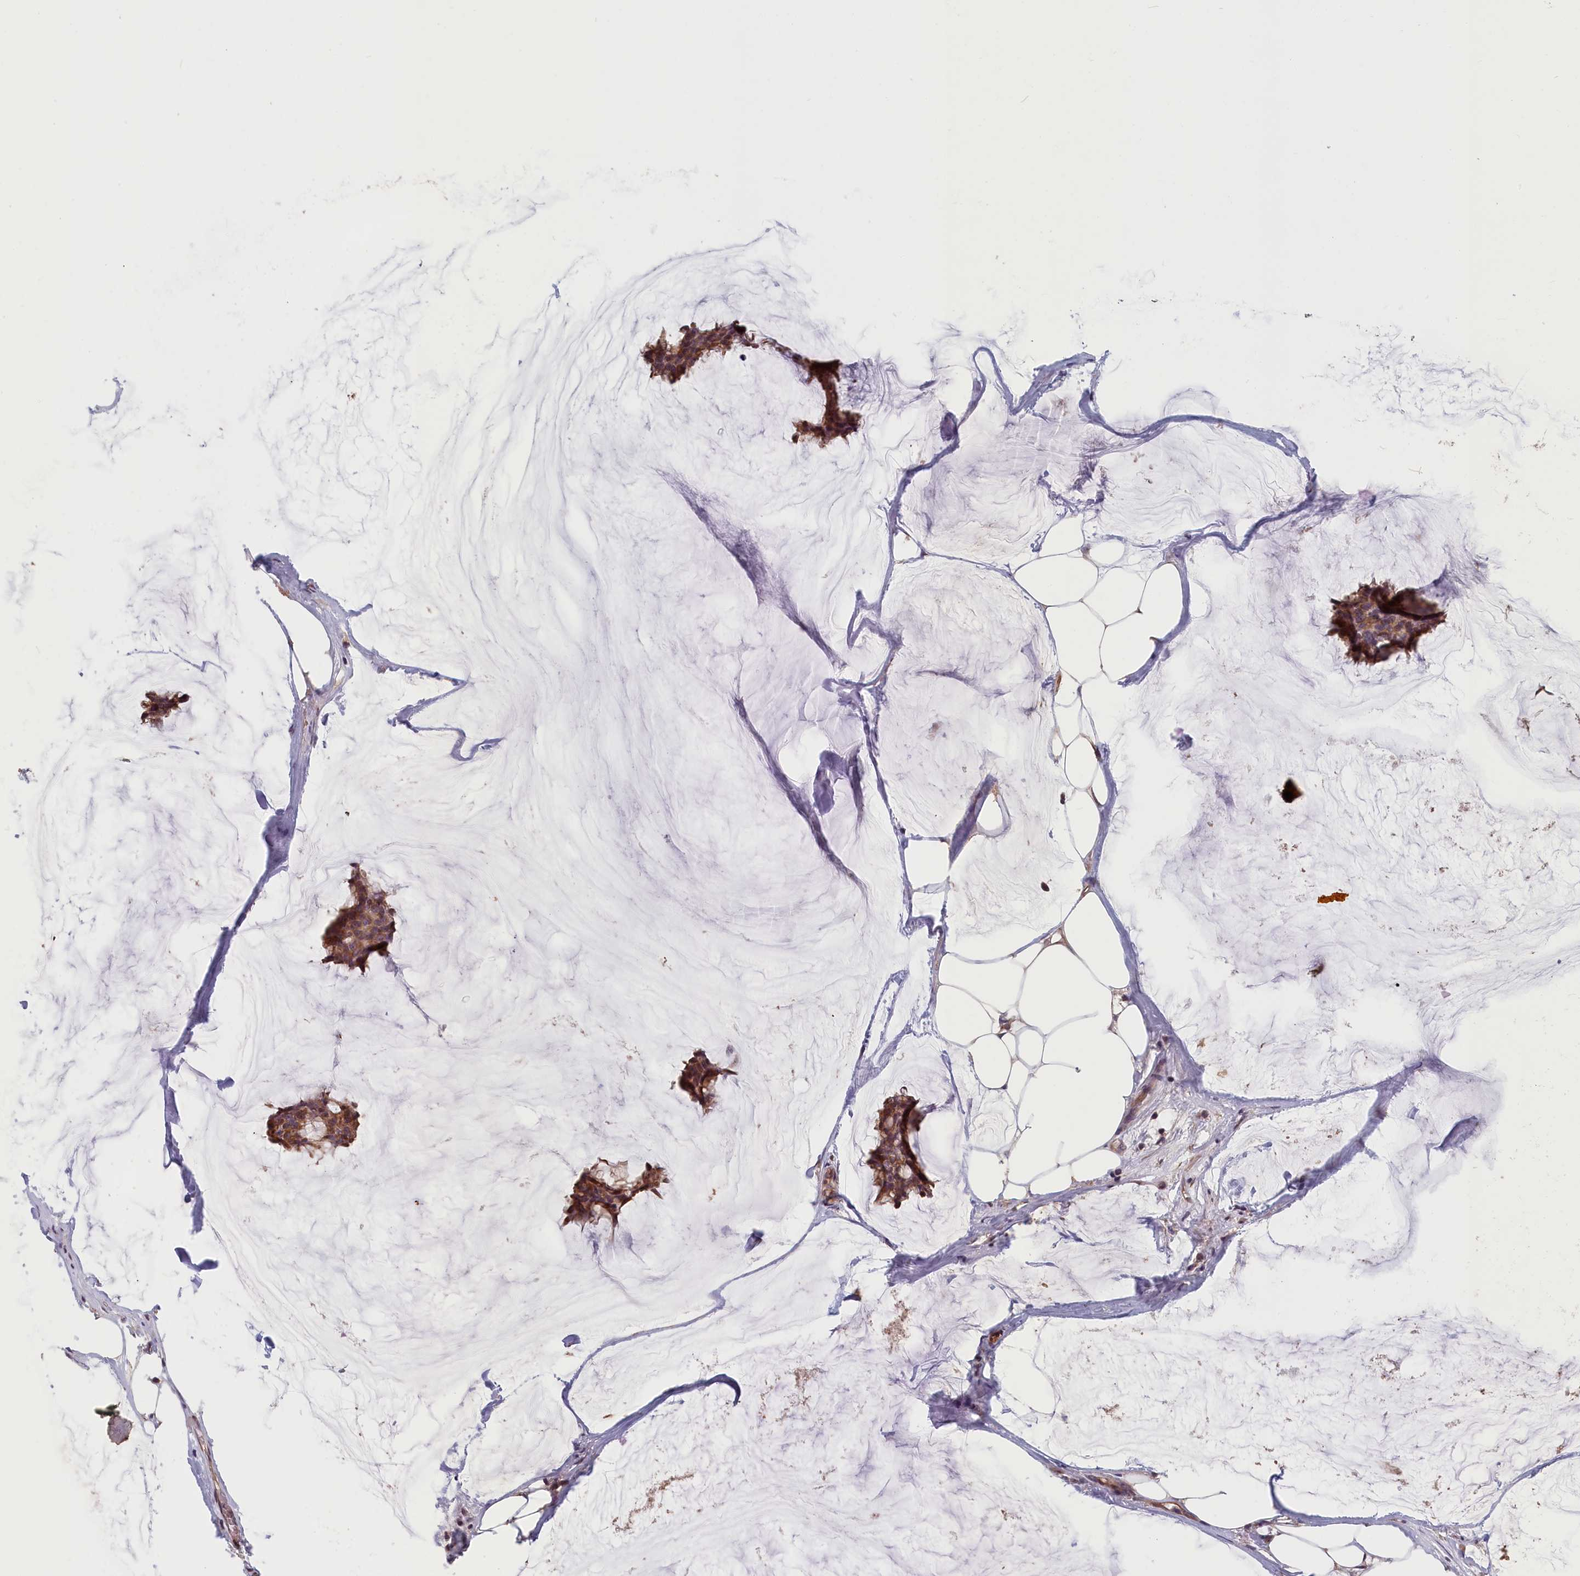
{"staining": {"intensity": "moderate", "quantity": ">75%", "location": "cytoplasmic/membranous"}, "tissue": "breast cancer", "cell_type": "Tumor cells", "image_type": "cancer", "snomed": [{"axis": "morphology", "description": "Duct carcinoma"}, {"axis": "topography", "description": "Breast"}], "caption": "DAB (3,3'-diaminobenzidine) immunohistochemical staining of human invasive ductal carcinoma (breast) displays moderate cytoplasmic/membranous protein expression in about >75% of tumor cells.", "gene": "TMEM116", "patient": {"sex": "female", "age": 93}}